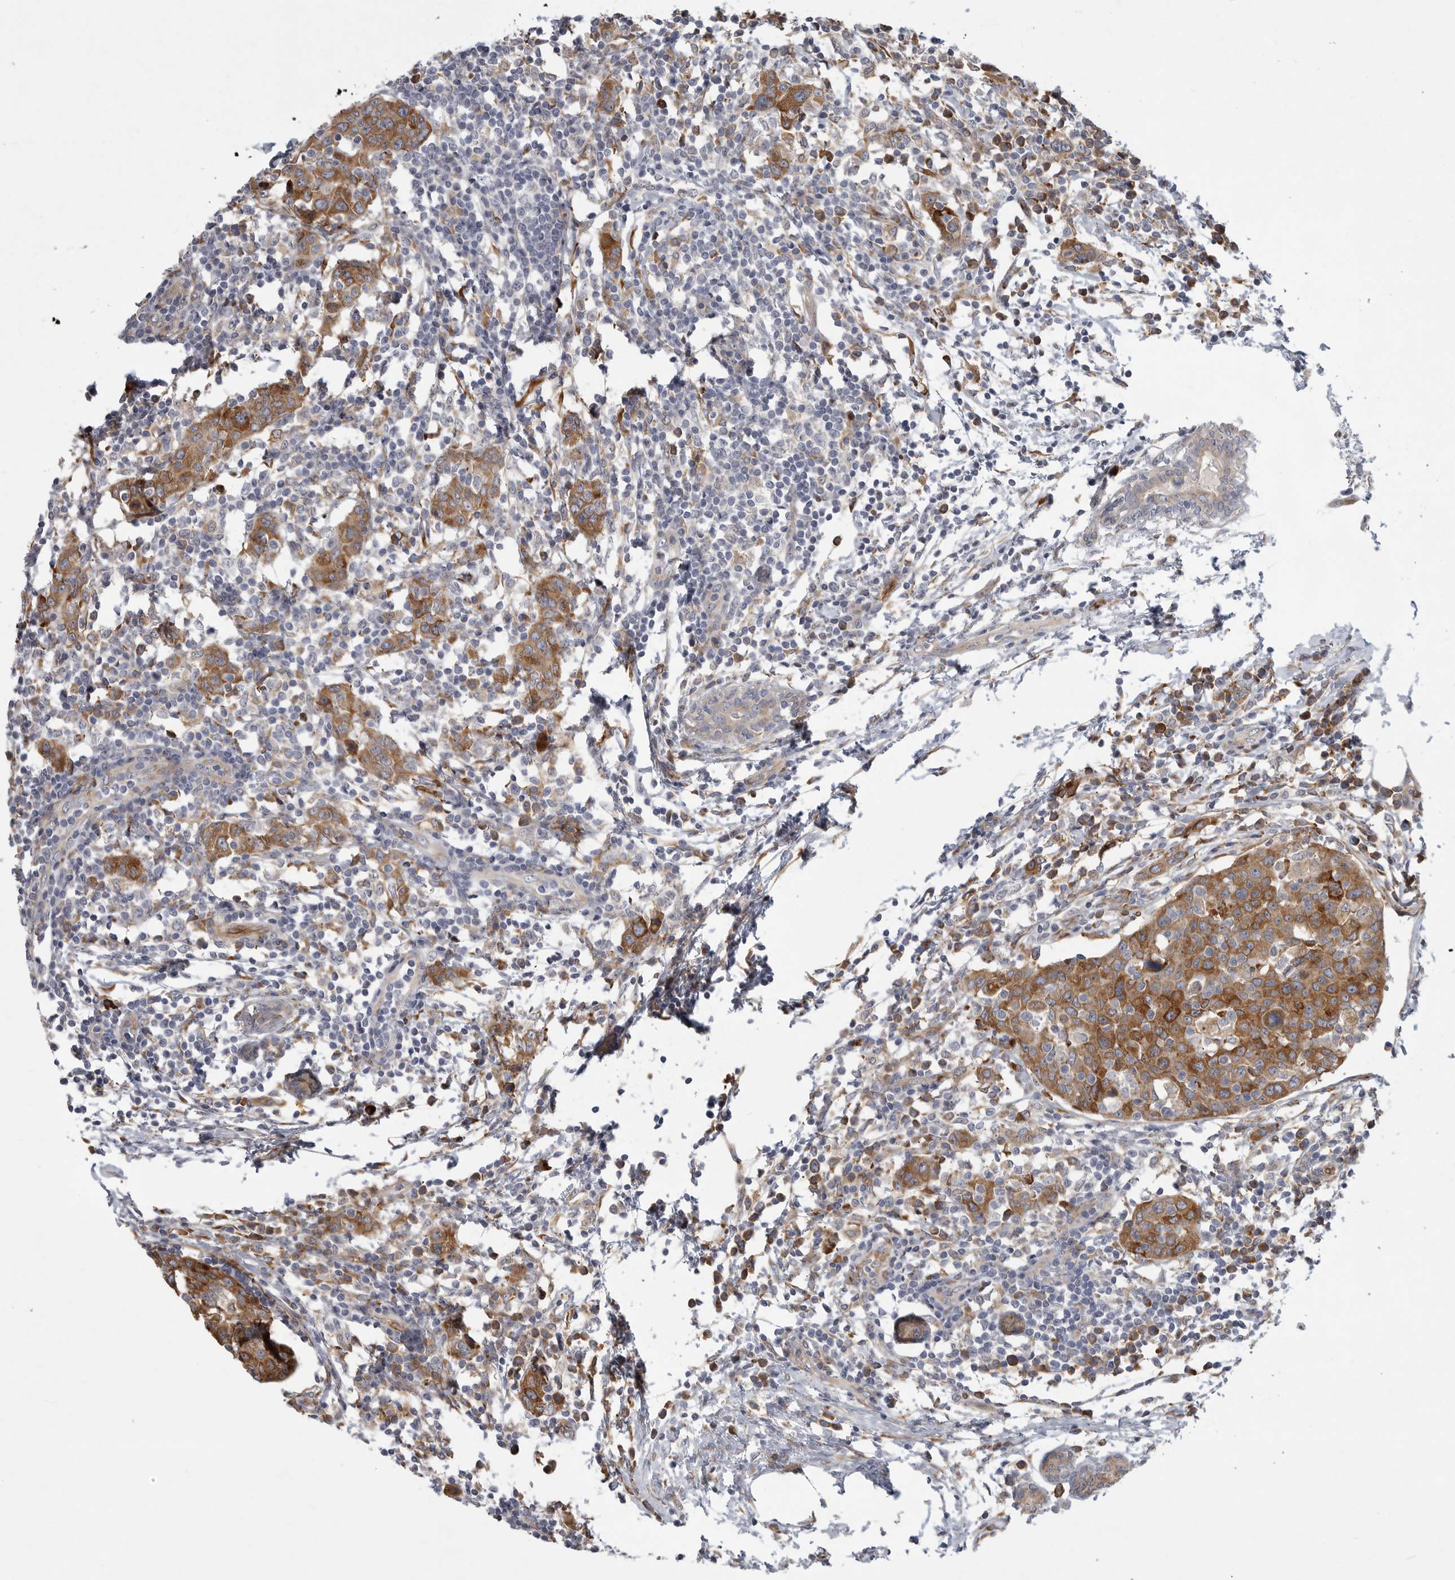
{"staining": {"intensity": "moderate", "quantity": ">75%", "location": "cytoplasmic/membranous"}, "tissue": "breast cancer", "cell_type": "Tumor cells", "image_type": "cancer", "snomed": [{"axis": "morphology", "description": "Normal tissue, NOS"}, {"axis": "morphology", "description": "Duct carcinoma"}, {"axis": "topography", "description": "Breast"}], "caption": "Breast cancer tissue demonstrates moderate cytoplasmic/membranous expression in approximately >75% of tumor cells", "gene": "MINPP1", "patient": {"sex": "female", "age": 37}}